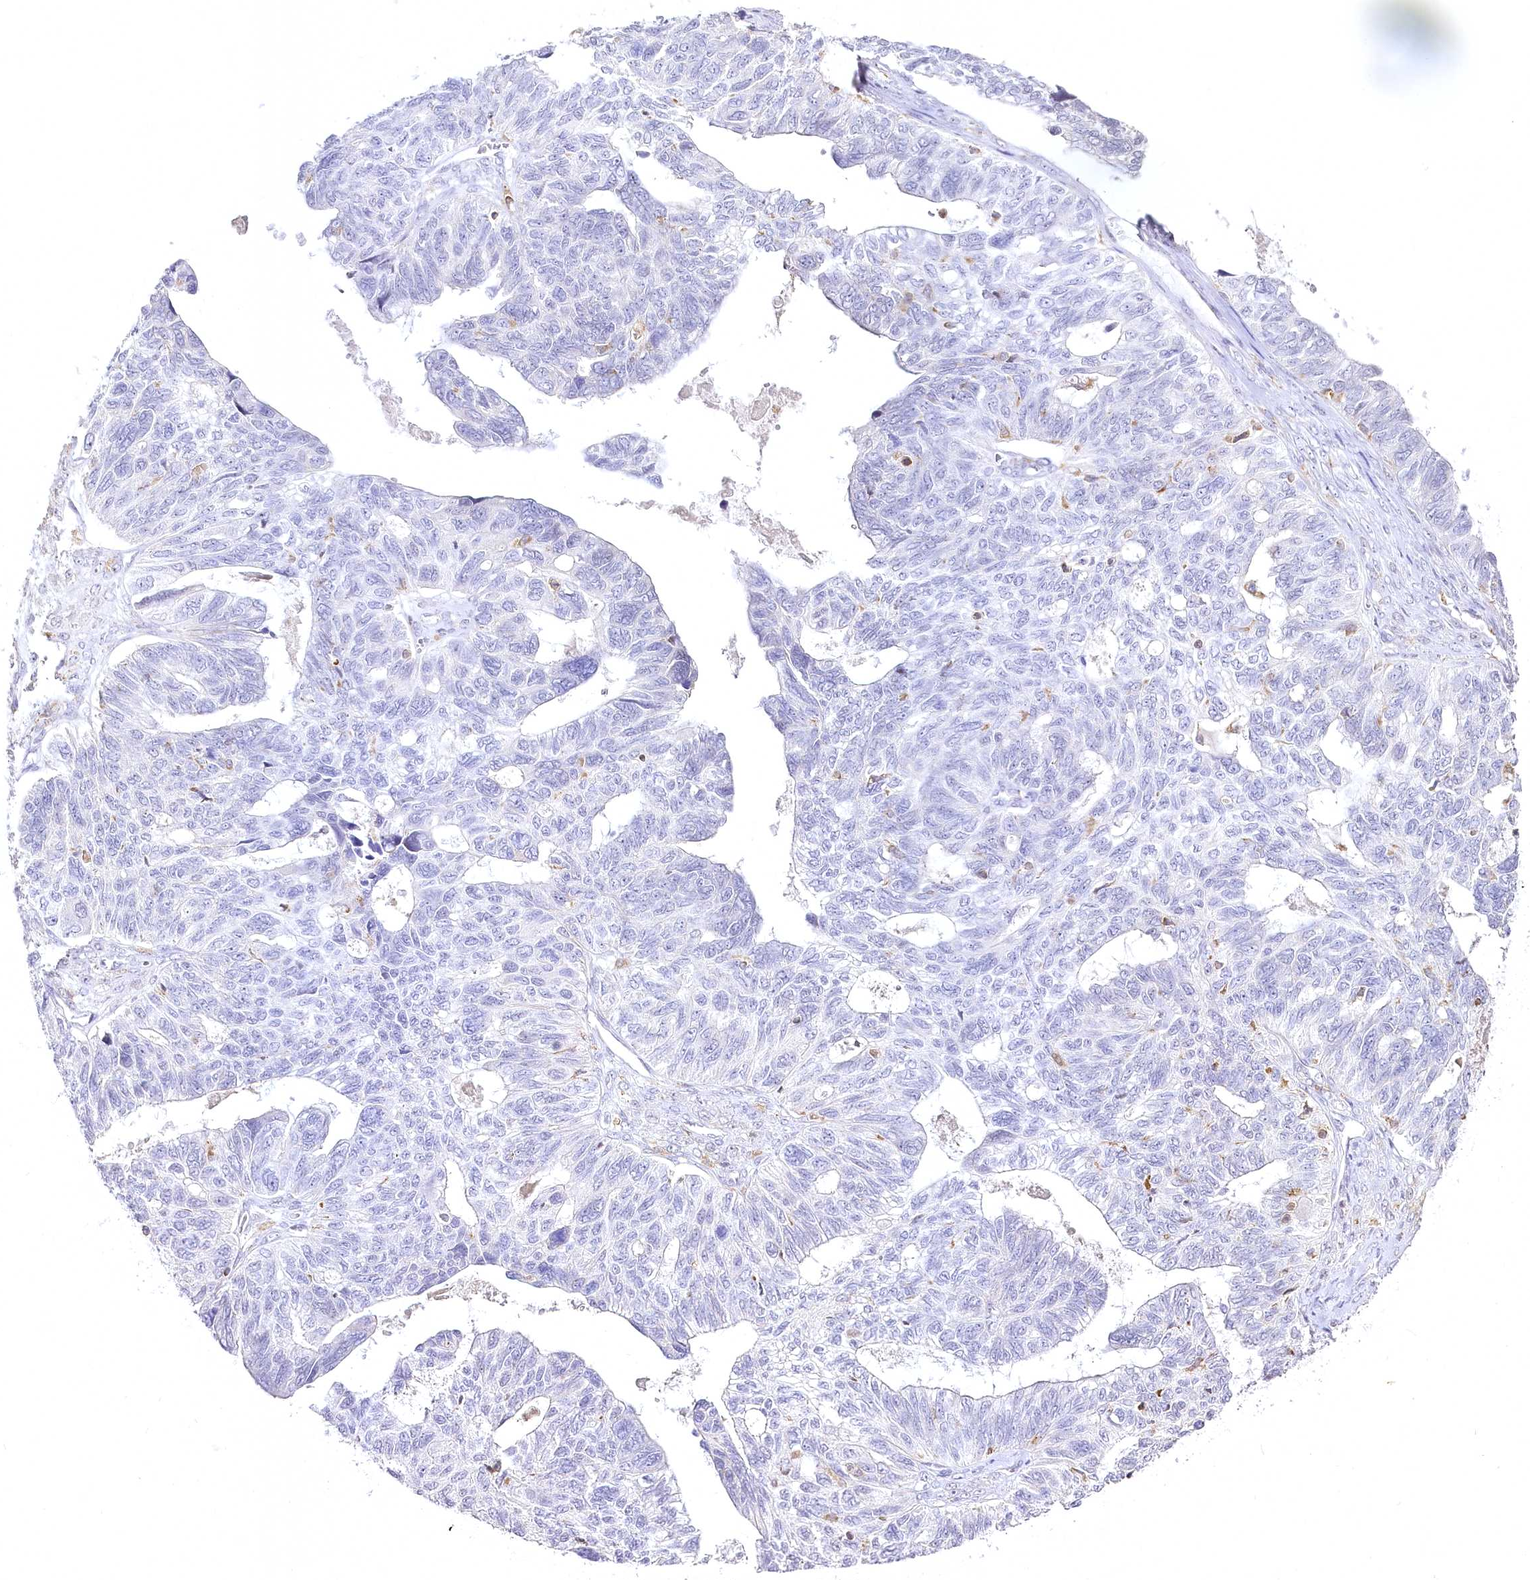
{"staining": {"intensity": "negative", "quantity": "none", "location": "none"}, "tissue": "ovarian cancer", "cell_type": "Tumor cells", "image_type": "cancer", "snomed": [{"axis": "morphology", "description": "Cystadenocarcinoma, serous, NOS"}, {"axis": "topography", "description": "Ovary"}], "caption": "Immunohistochemical staining of ovarian cancer displays no significant staining in tumor cells.", "gene": "DOCK2", "patient": {"sex": "female", "age": 79}}